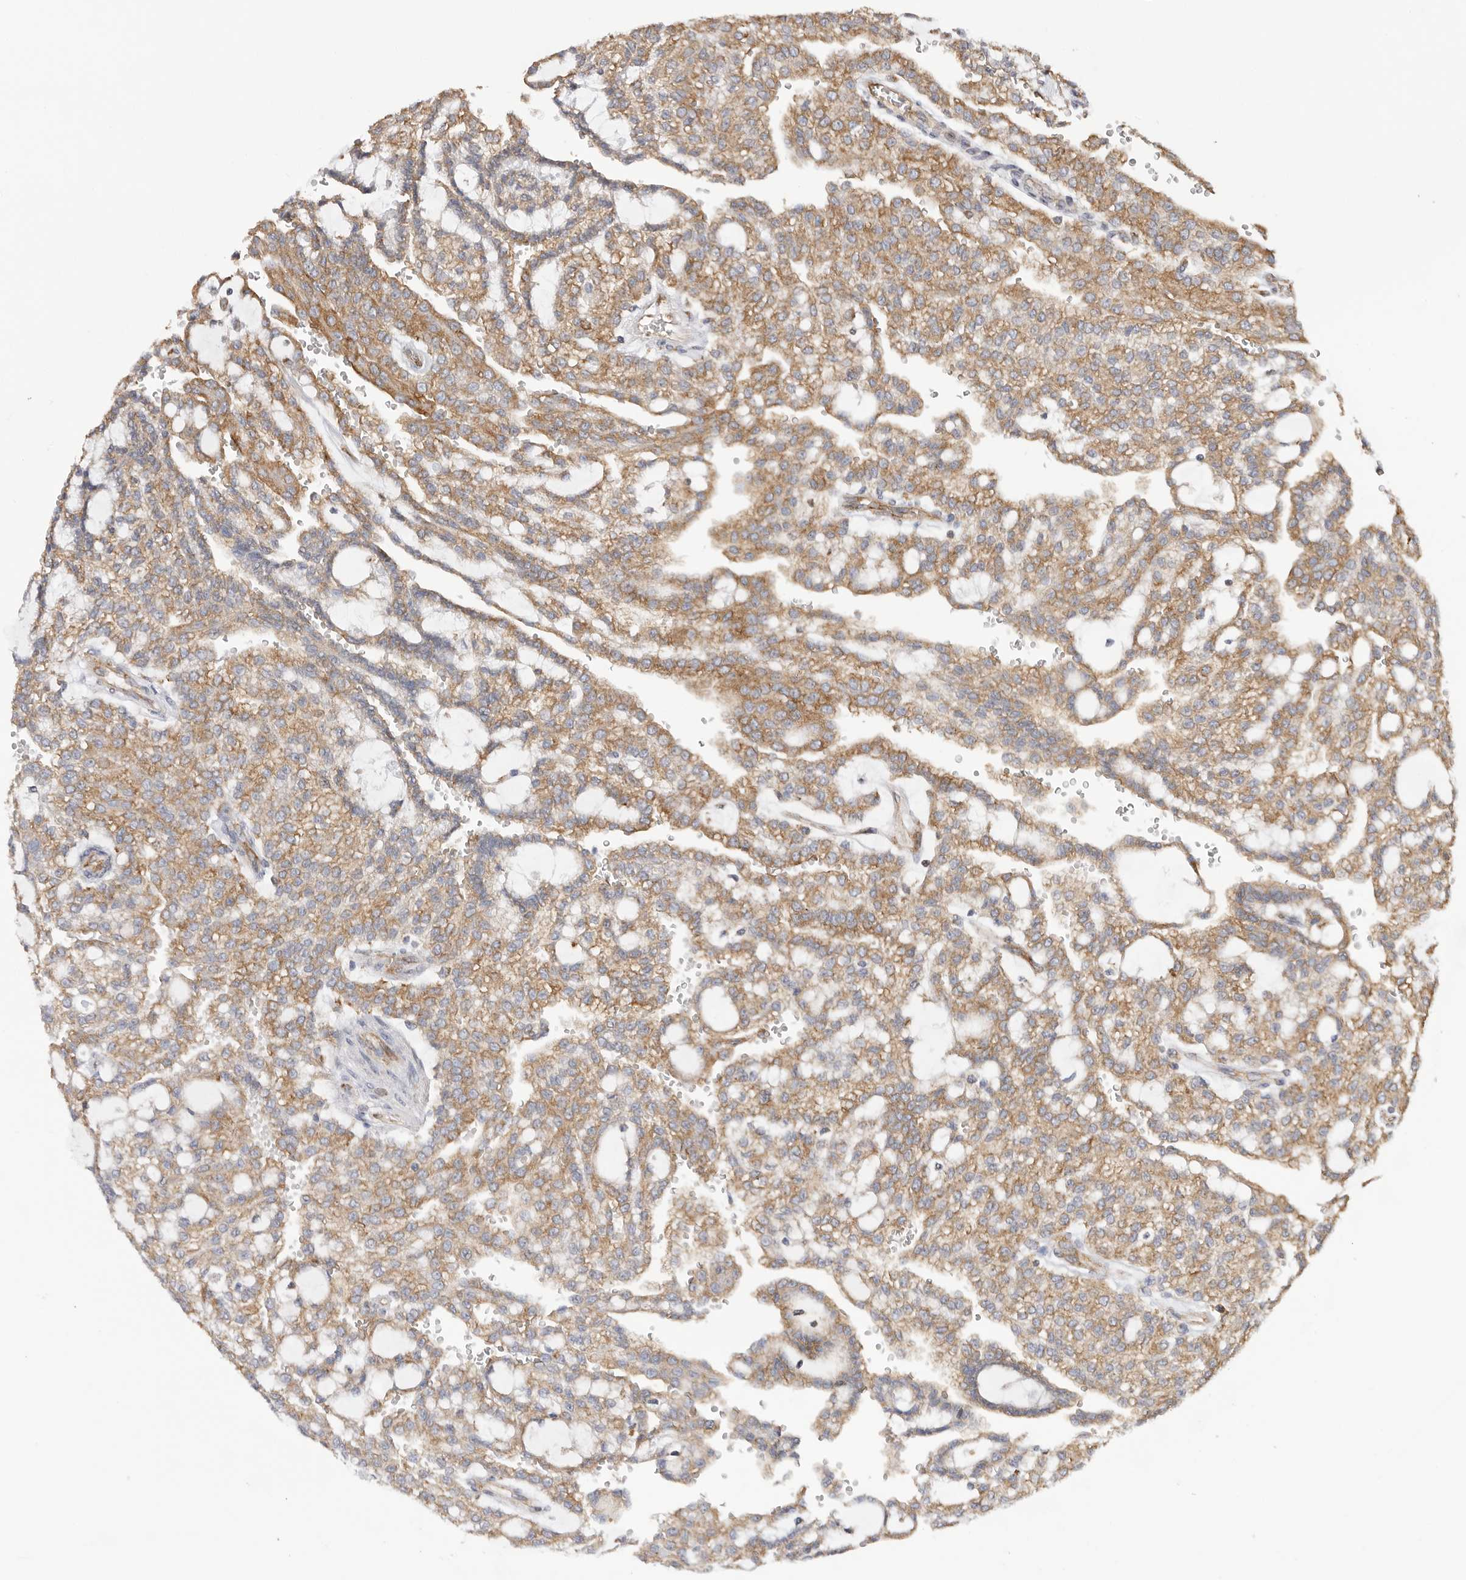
{"staining": {"intensity": "moderate", "quantity": ">75%", "location": "cytoplasmic/membranous"}, "tissue": "renal cancer", "cell_type": "Tumor cells", "image_type": "cancer", "snomed": [{"axis": "morphology", "description": "Adenocarcinoma, NOS"}, {"axis": "topography", "description": "Kidney"}], "caption": "Immunohistochemistry photomicrograph of human adenocarcinoma (renal) stained for a protein (brown), which displays medium levels of moderate cytoplasmic/membranous staining in approximately >75% of tumor cells.", "gene": "SERBP1", "patient": {"sex": "male", "age": 63}}